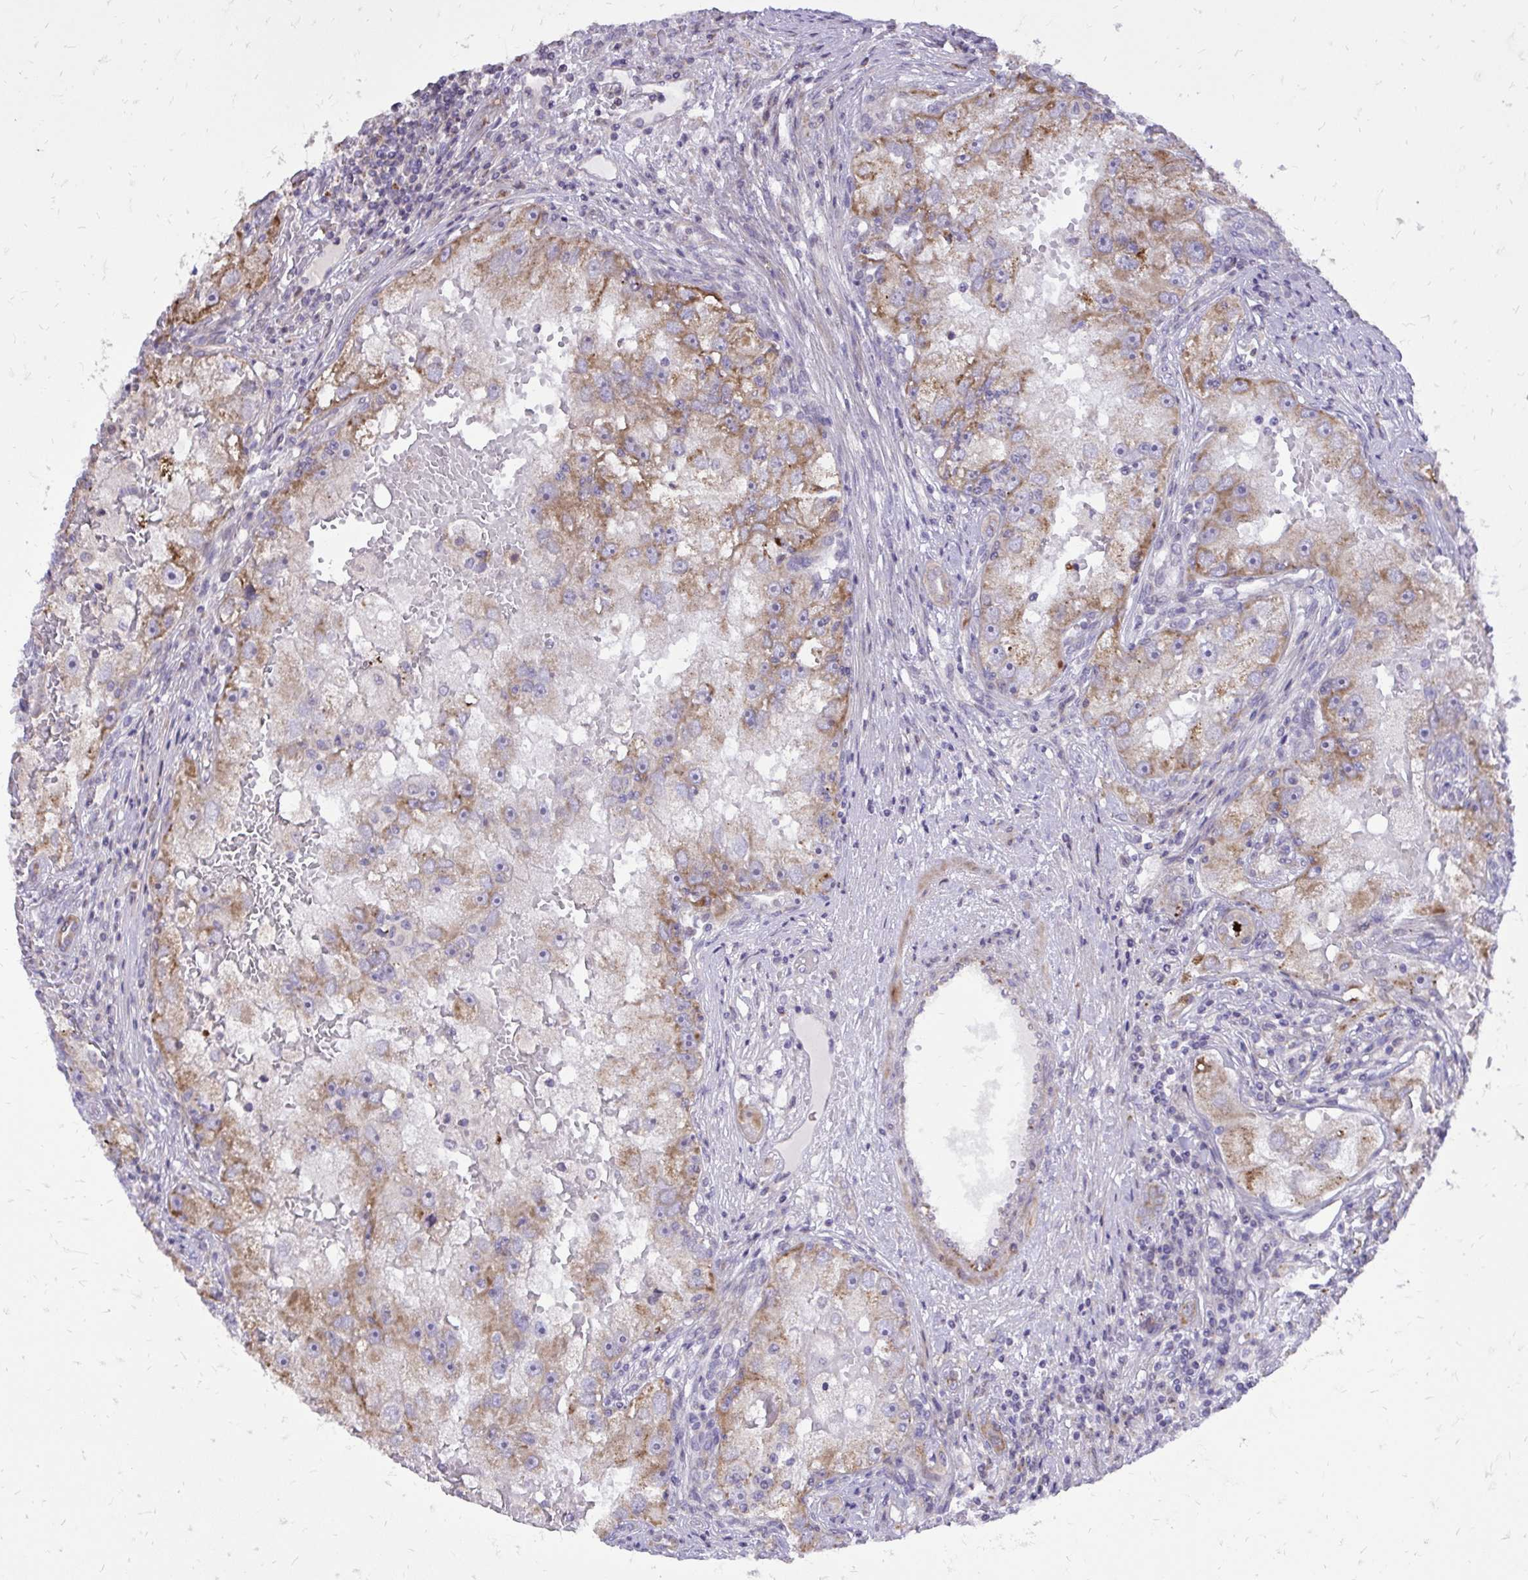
{"staining": {"intensity": "moderate", "quantity": "25%-75%", "location": "cytoplasmic/membranous"}, "tissue": "renal cancer", "cell_type": "Tumor cells", "image_type": "cancer", "snomed": [{"axis": "morphology", "description": "Adenocarcinoma, NOS"}, {"axis": "topography", "description": "Kidney"}], "caption": "Human renal cancer (adenocarcinoma) stained with a brown dye exhibits moderate cytoplasmic/membranous positive positivity in about 25%-75% of tumor cells.", "gene": "ABCC3", "patient": {"sex": "male", "age": 63}}